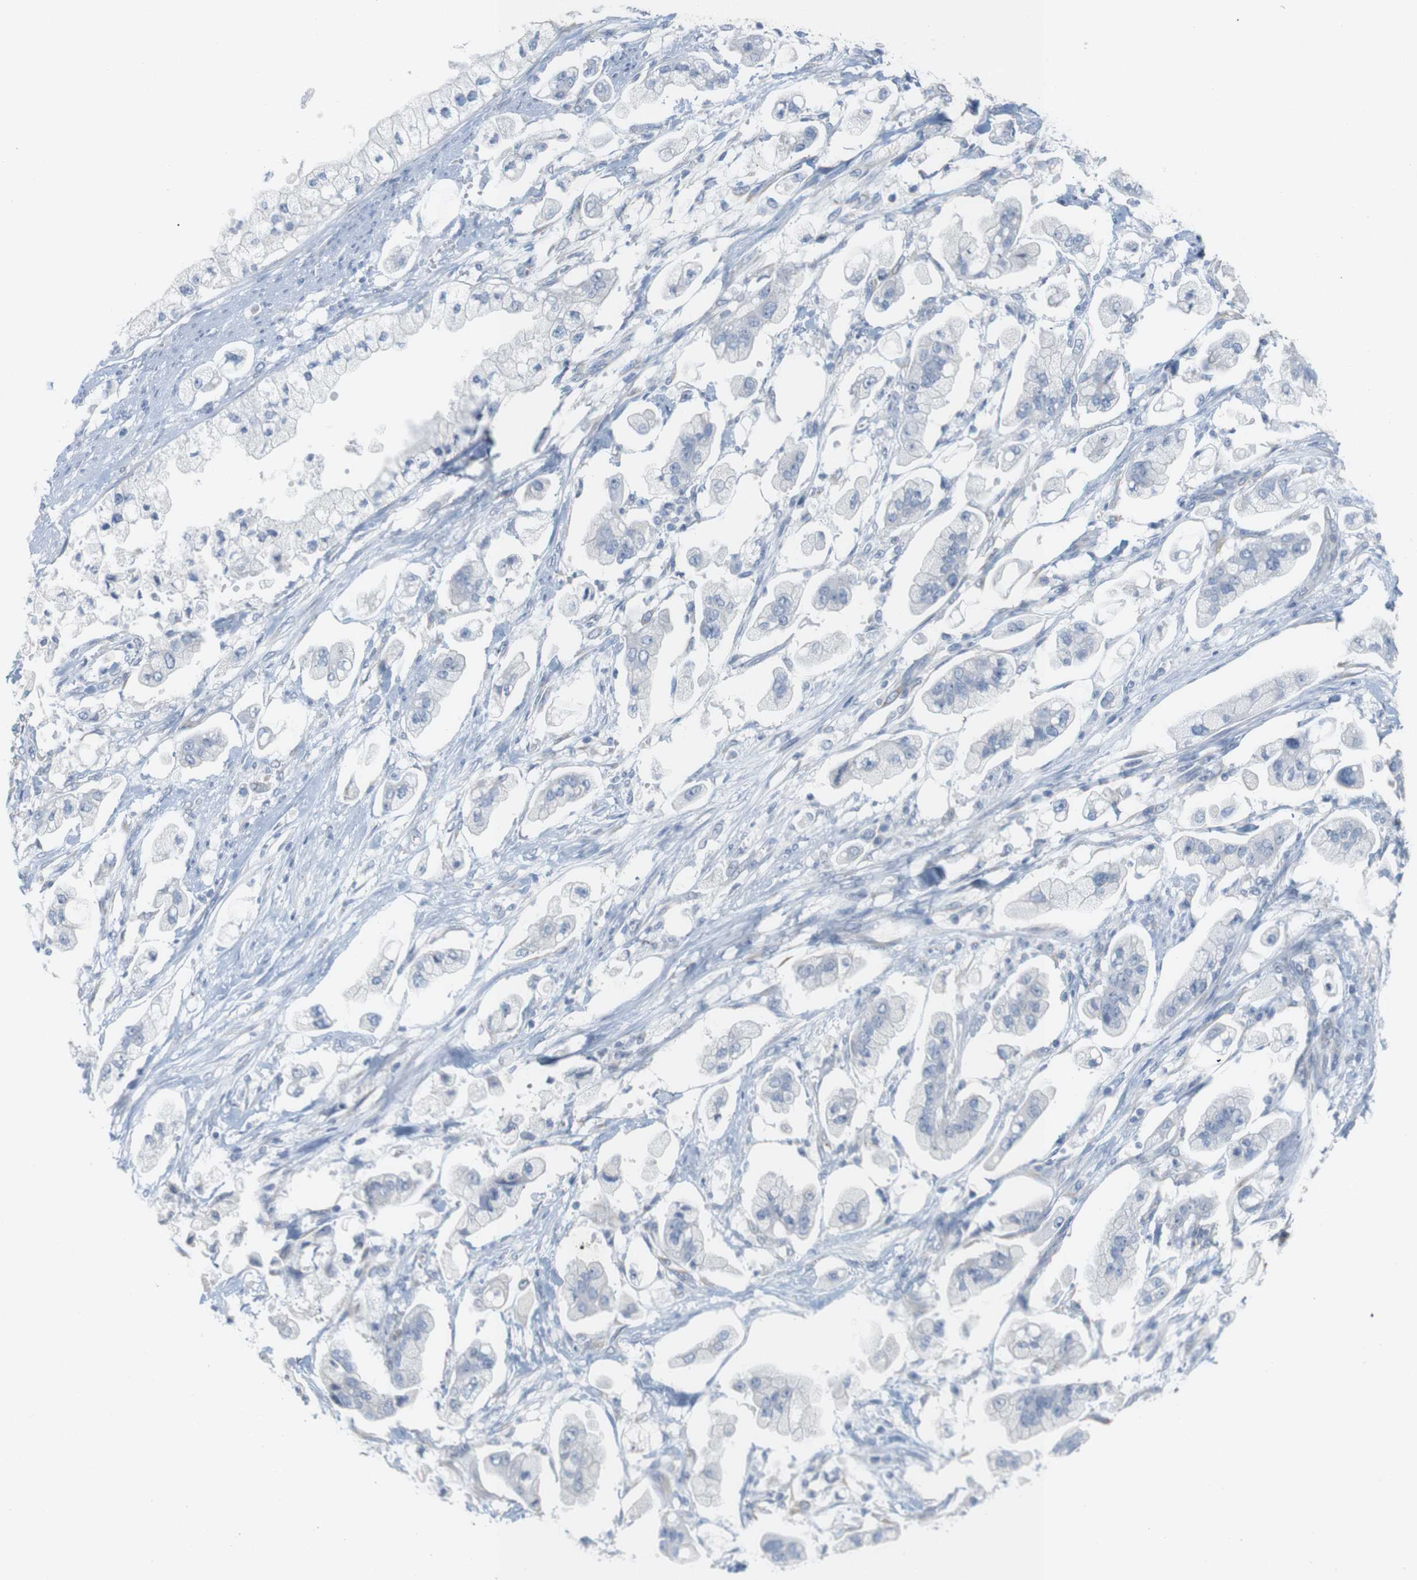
{"staining": {"intensity": "negative", "quantity": "none", "location": "none"}, "tissue": "stomach cancer", "cell_type": "Tumor cells", "image_type": "cancer", "snomed": [{"axis": "morphology", "description": "Adenocarcinoma, NOS"}, {"axis": "topography", "description": "Stomach"}], "caption": "Immunohistochemical staining of human stomach adenocarcinoma reveals no significant positivity in tumor cells.", "gene": "RGS9", "patient": {"sex": "male", "age": 62}}